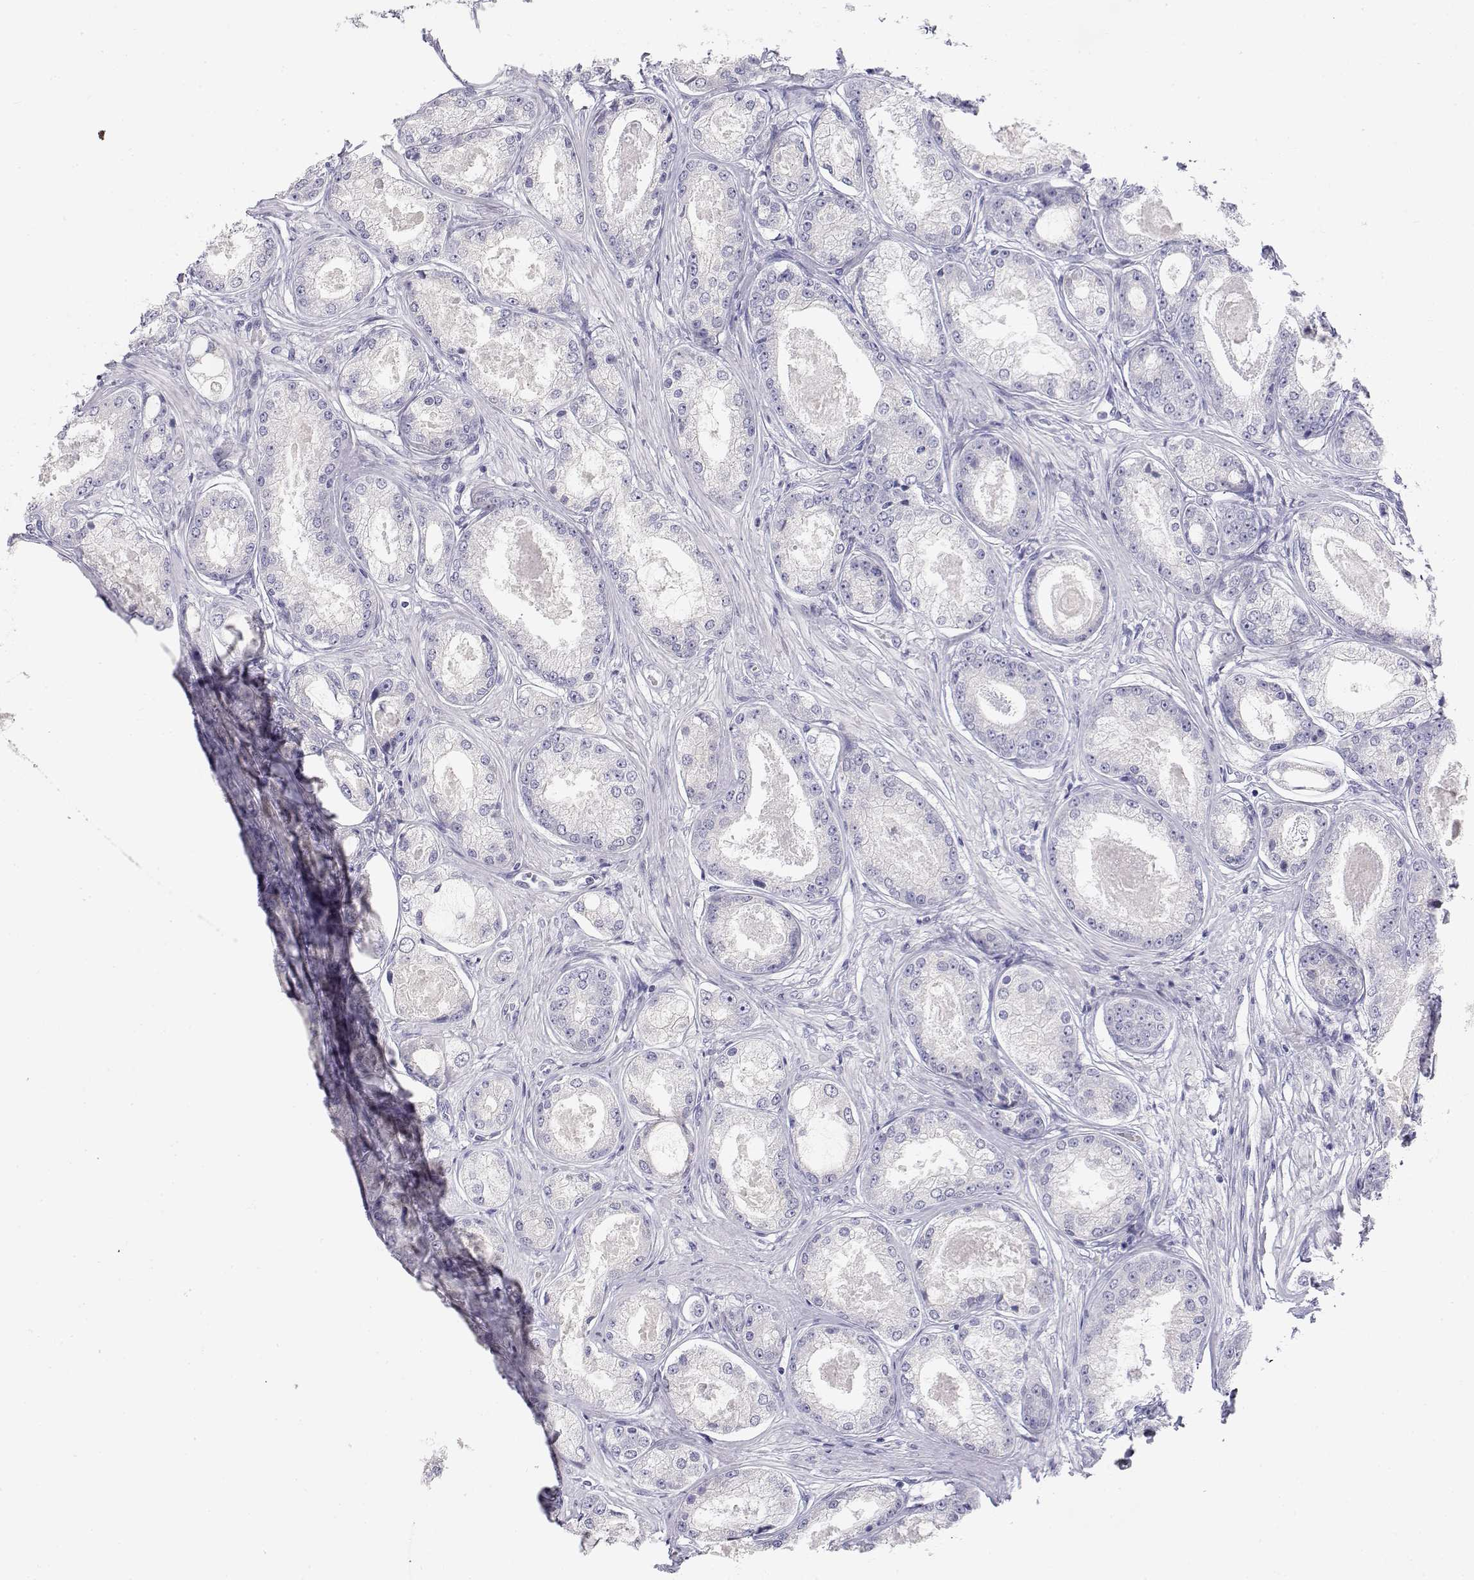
{"staining": {"intensity": "negative", "quantity": "none", "location": "none"}, "tissue": "prostate cancer", "cell_type": "Tumor cells", "image_type": "cancer", "snomed": [{"axis": "morphology", "description": "Adenocarcinoma, Low grade"}, {"axis": "topography", "description": "Prostate"}], "caption": "There is no significant staining in tumor cells of prostate cancer. The staining is performed using DAB brown chromogen with nuclei counter-stained in using hematoxylin.", "gene": "MISP", "patient": {"sex": "male", "age": 68}}